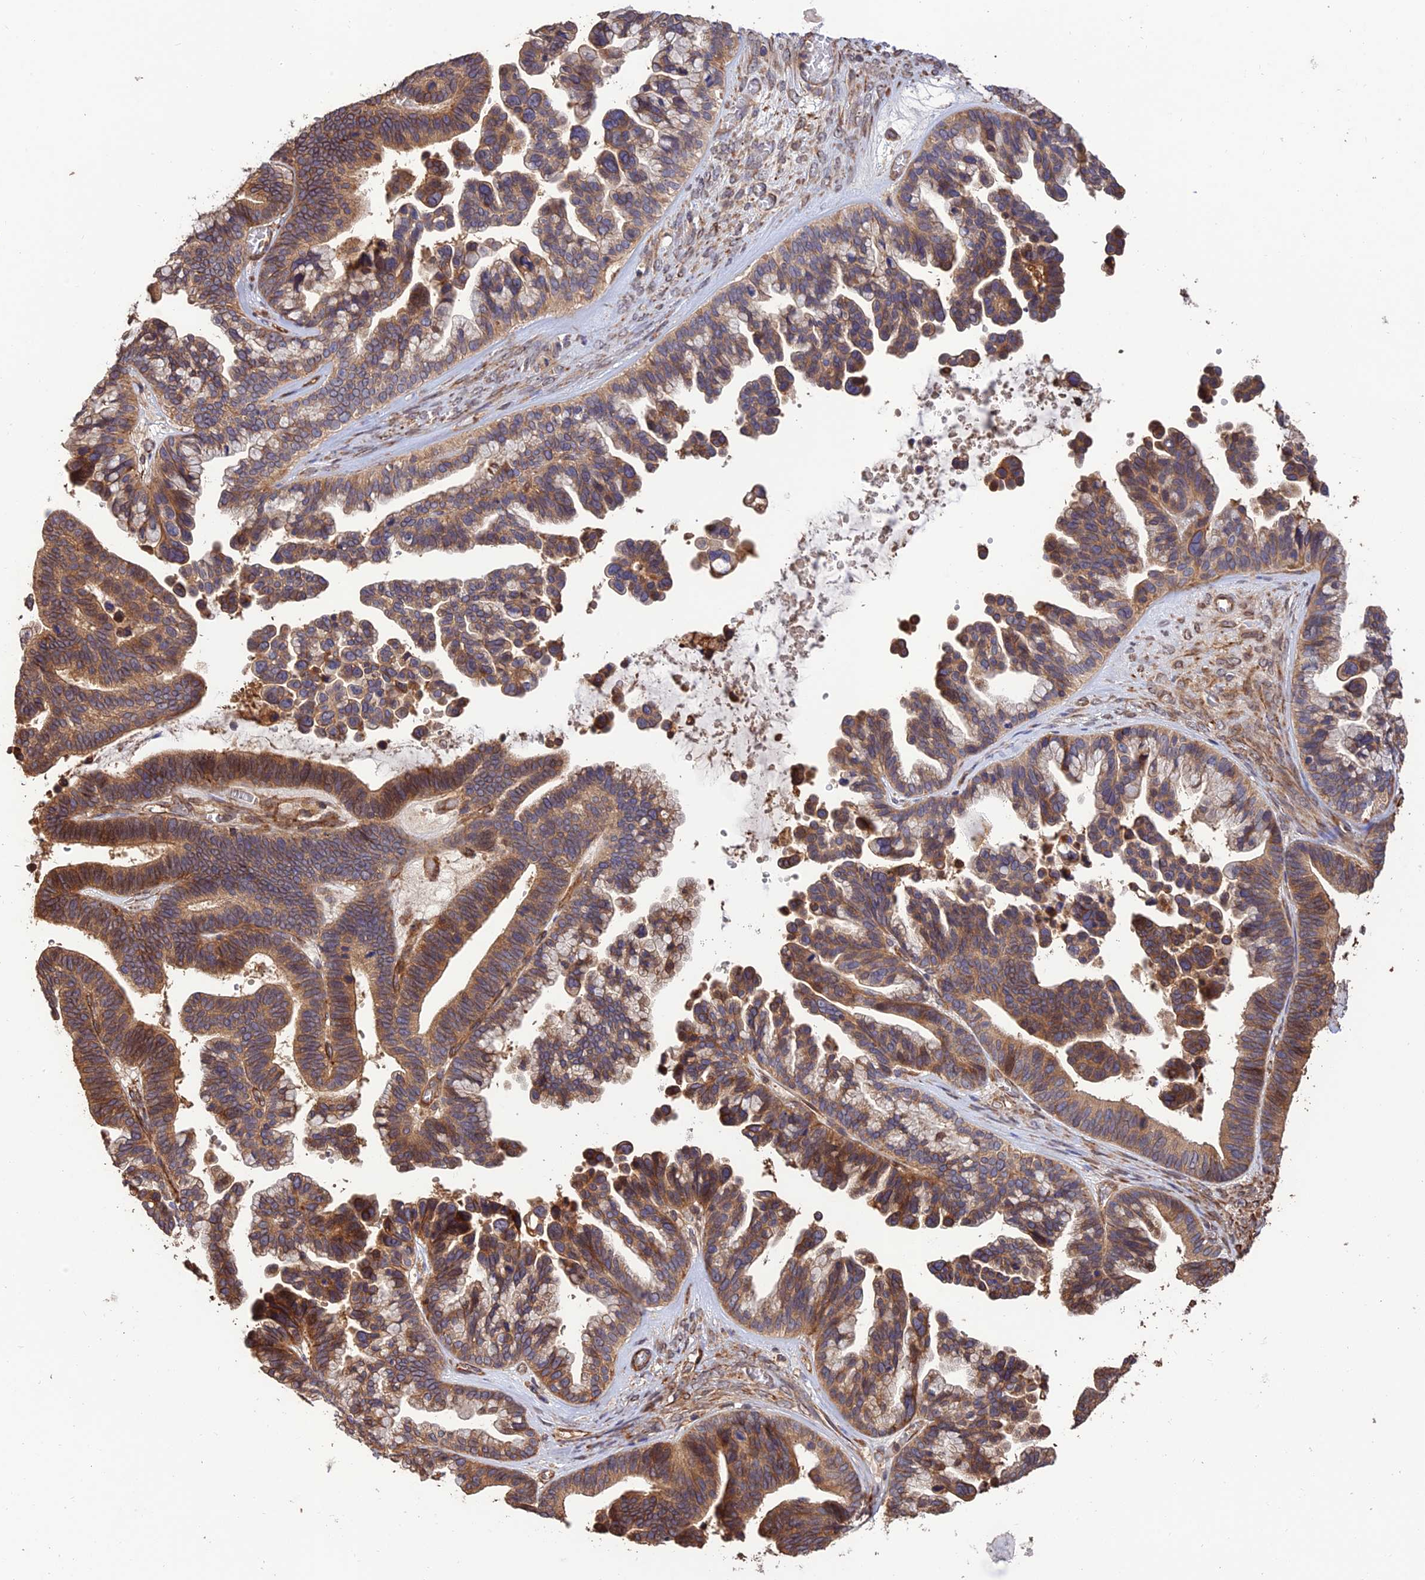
{"staining": {"intensity": "moderate", "quantity": ">75%", "location": "cytoplasmic/membranous"}, "tissue": "ovarian cancer", "cell_type": "Tumor cells", "image_type": "cancer", "snomed": [{"axis": "morphology", "description": "Cystadenocarcinoma, serous, NOS"}, {"axis": "topography", "description": "Ovary"}], "caption": "Immunohistochemistry photomicrograph of neoplastic tissue: human ovarian serous cystadenocarcinoma stained using immunohistochemistry (IHC) reveals medium levels of moderate protein expression localized specifically in the cytoplasmic/membranous of tumor cells, appearing as a cytoplasmic/membranous brown color.", "gene": "CREBL2", "patient": {"sex": "female", "age": 56}}